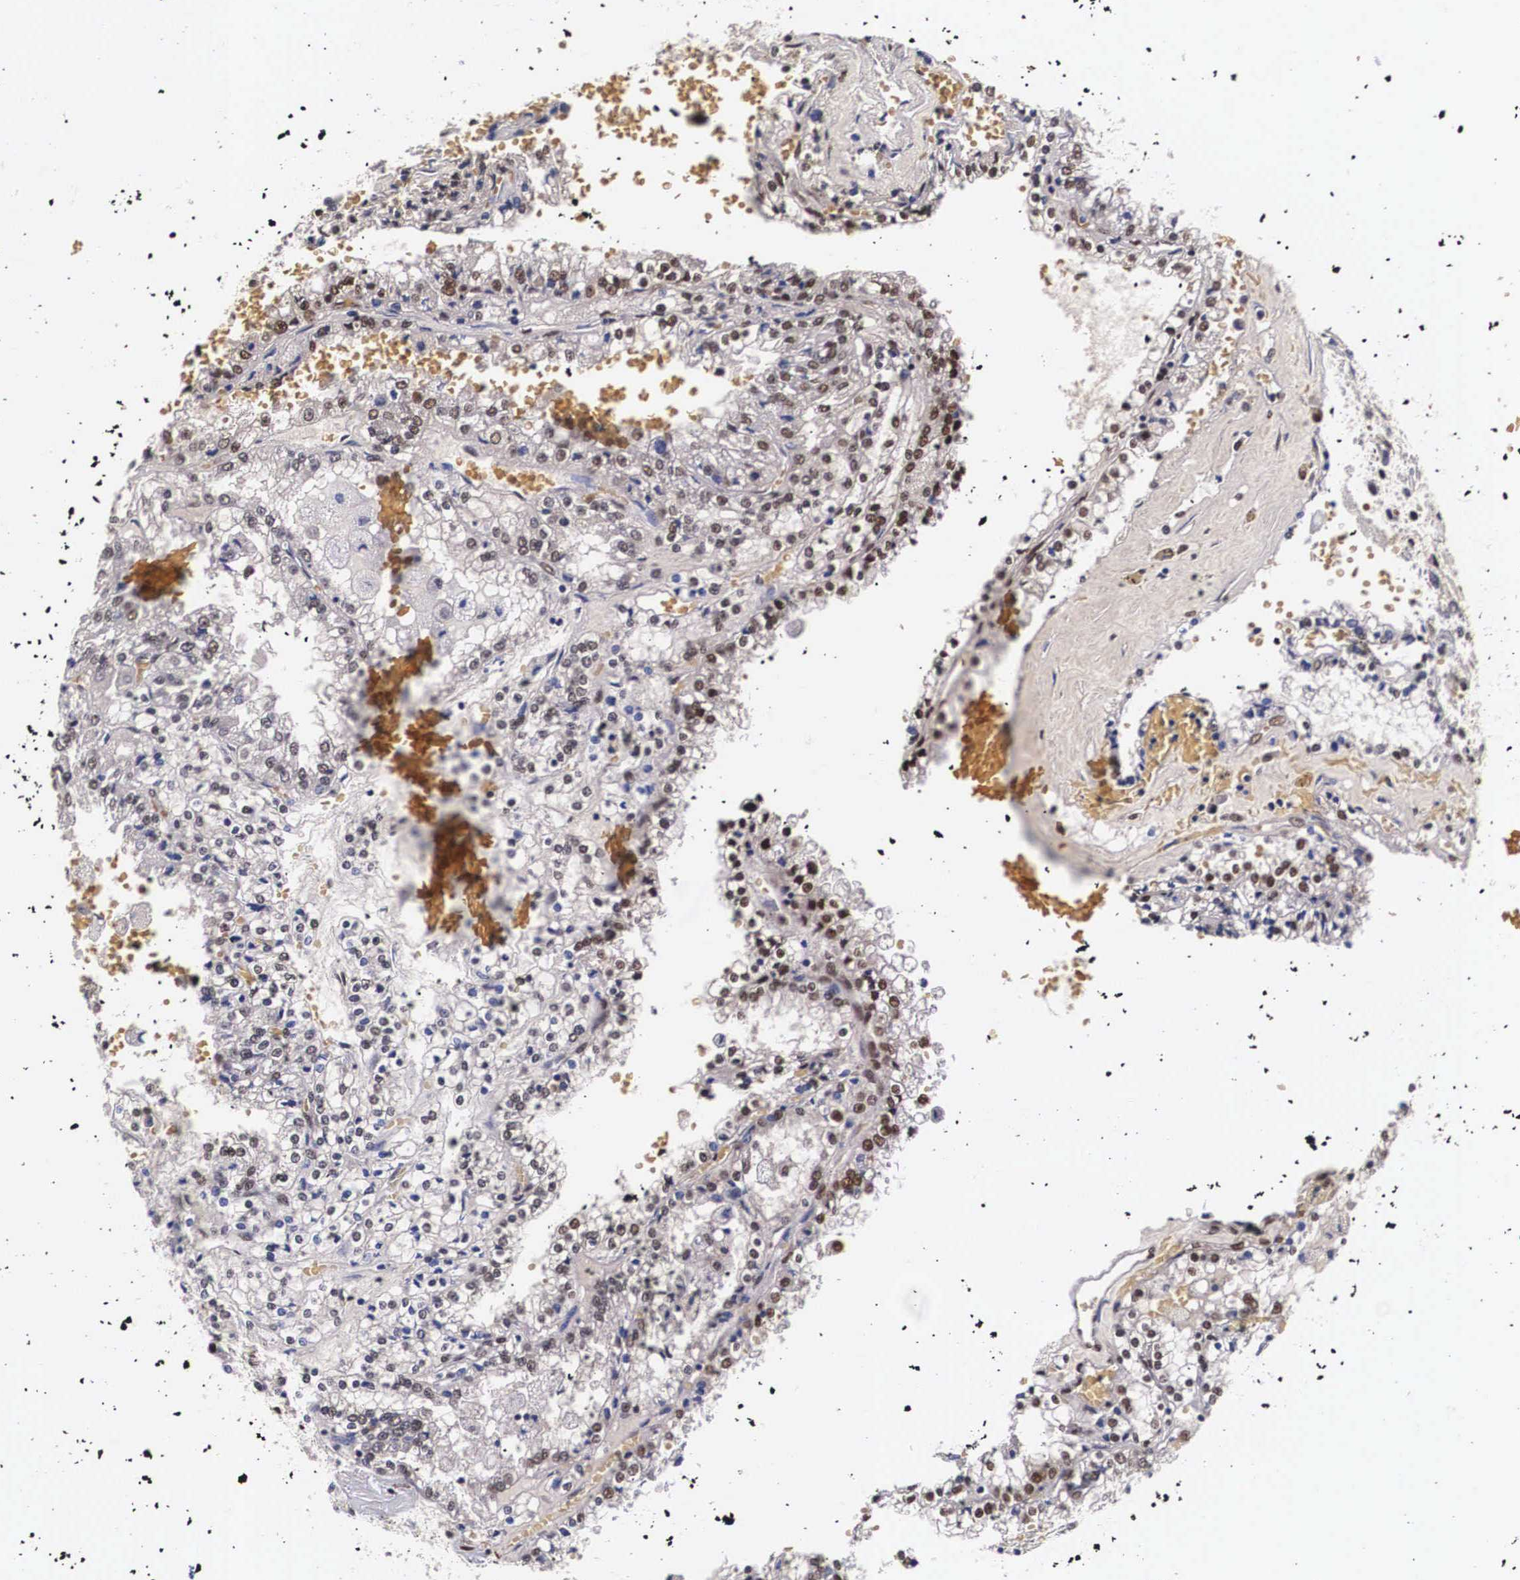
{"staining": {"intensity": "weak", "quantity": "25%-75%", "location": "nuclear"}, "tissue": "renal cancer", "cell_type": "Tumor cells", "image_type": "cancer", "snomed": [{"axis": "morphology", "description": "Adenocarcinoma, NOS"}, {"axis": "topography", "description": "Kidney"}], "caption": "Human adenocarcinoma (renal) stained with a protein marker shows weak staining in tumor cells.", "gene": "PABPN1", "patient": {"sex": "female", "age": 56}}